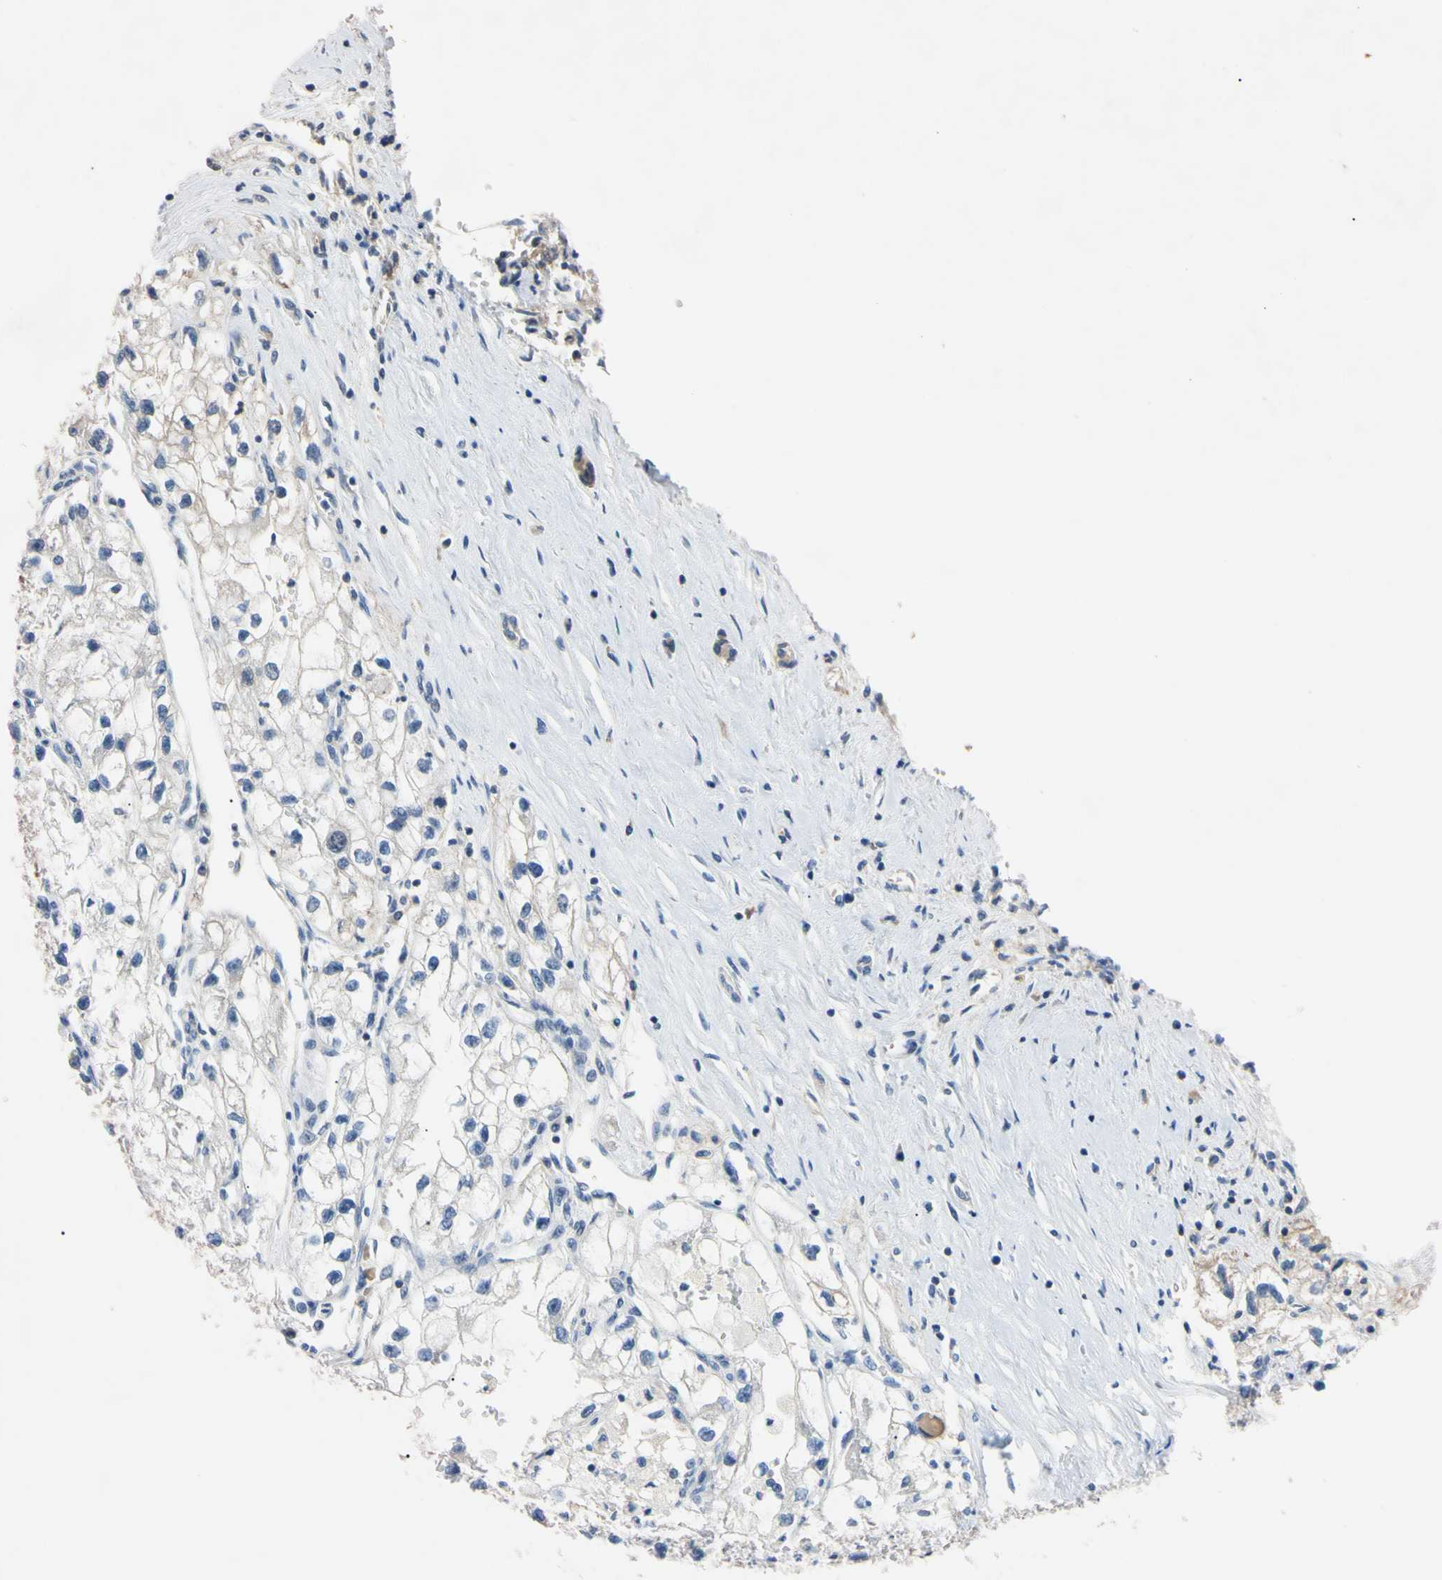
{"staining": {"intensity": "negative", "quantity": "none", "location": "none"}, "tissue": "renal cancer", "cell_type": "Tumor cells", "image_type": "cancer", "snomed": [{"axis": "morphology", "description": "Adenocarcinoma, NOS"}, {"axis": "topography", "description": "Kidney"}], "caption": "This micrograph is of adenocarcinoma (renal) stained with immunohistochemistry (IHC) to label a protein in brown with the nuclei are counter-stained blue. There is no expression in tumor cells. Nuclei are stained in blue.", "gene": "PNKD", "patient": {"sex": "female", "age": 70}}